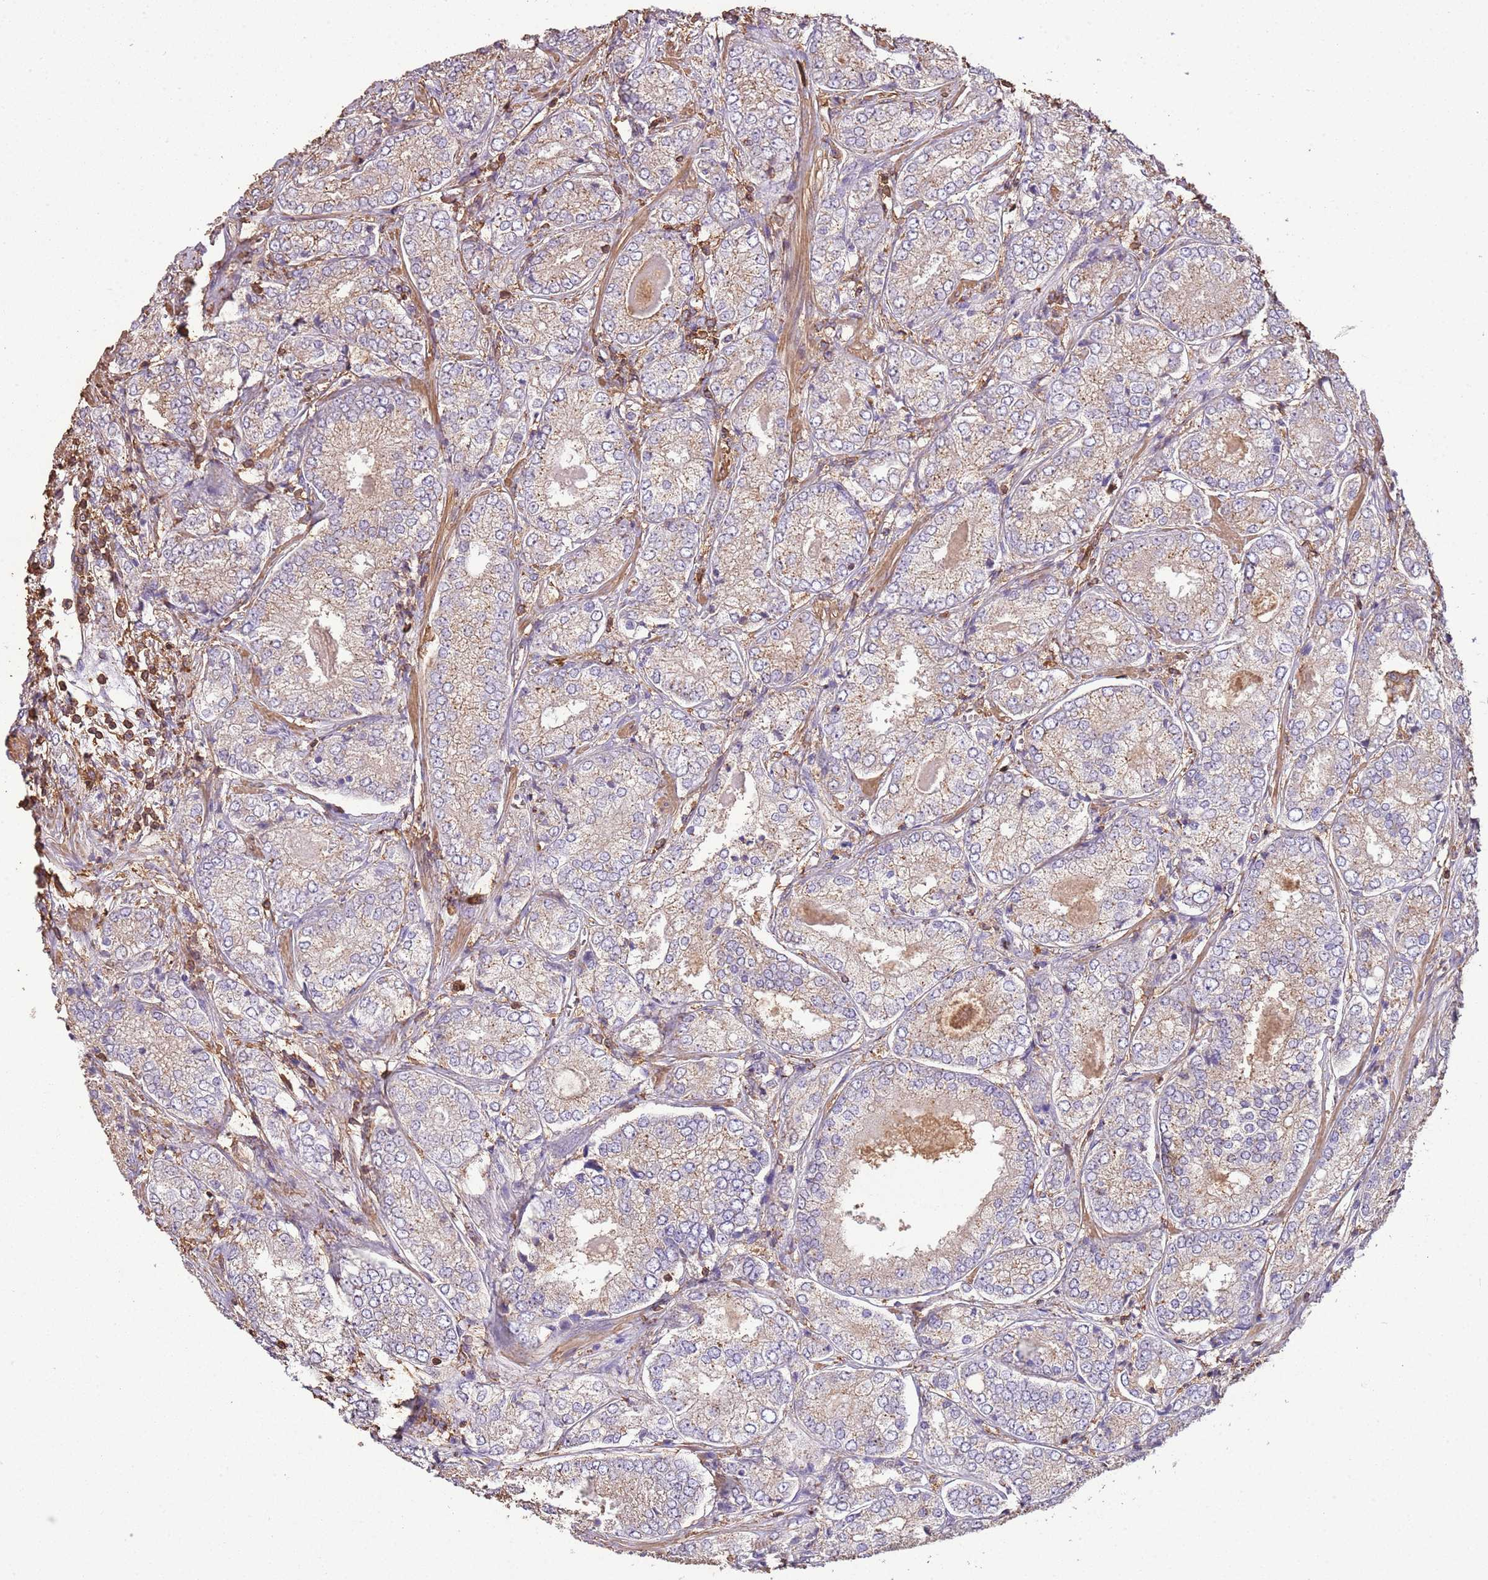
{"staining": {"intensity": "moderate", "quantity": "<25%", "location": "cytoplasmic/membranous"}, "tissue": "prostate cancer", "cell_type": "Tumor cells", "image_type": "cancer", "snomed": [{"axis": "morphology", "description": "Adenocarcinoma, High grade"}, {"axis": "topography", "description": "Prostate"}], "caption": "A histopathology image of human prostate cancer stained for a protein demonstrates moderate cytoplasmic/membranous brown staining in tumor cells.", "gene": "ARL10", "patient": {"sex": "male", "age": 63}}